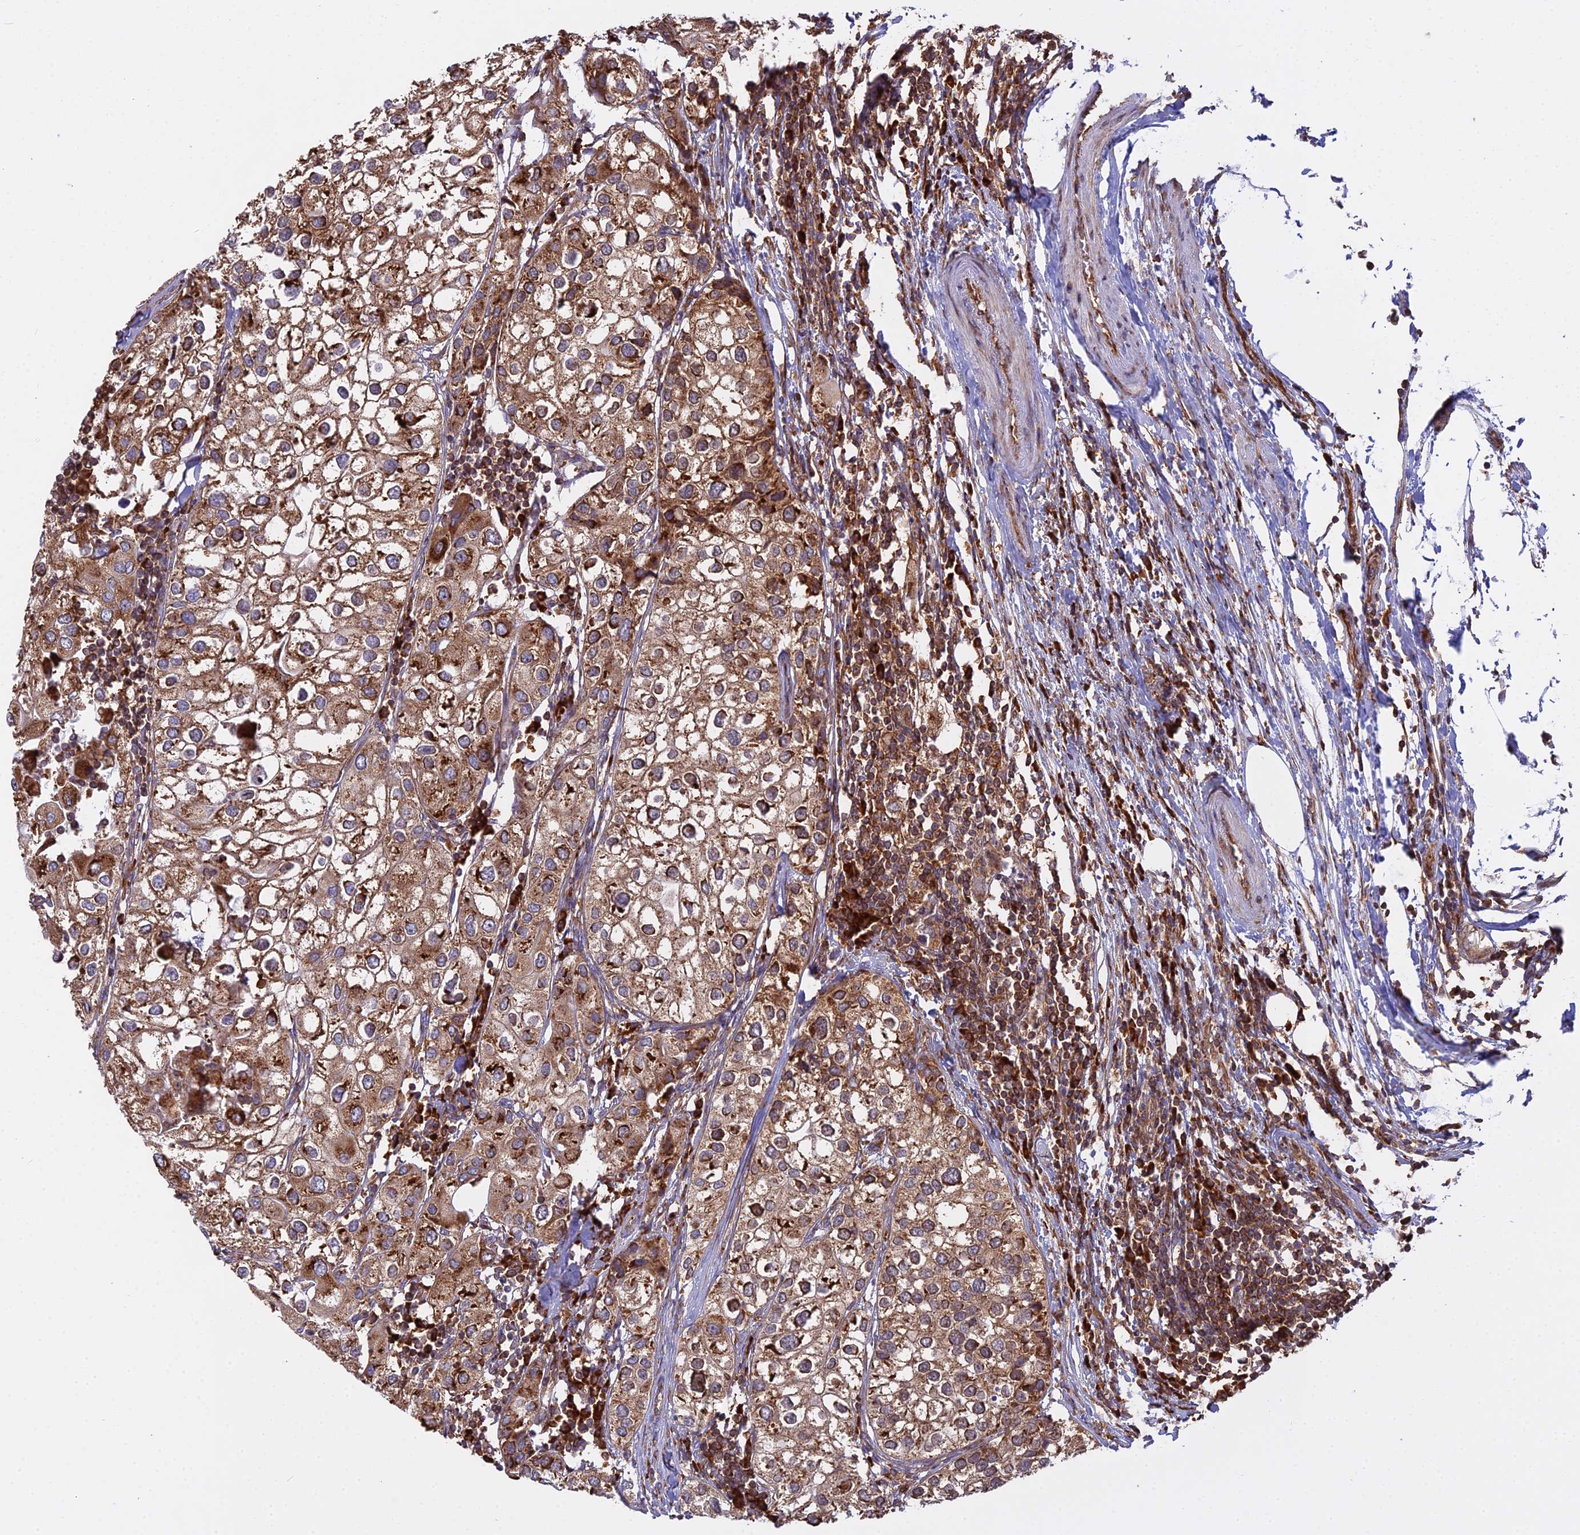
{"staining": {"intensity": "moderate", "quantity": ">75%", "location": "cytoplasmic/membranous"}, "tissue": "urothelial cancer", "cell_type": "Tumor cells", "image_type": "cancer", "snomed": [{"axis": "morphology", "description": "Urothelial carcinoma, High grade"}, {"axis": "topography", "description": "Urinary bladder"}], "caption": "Human urothelial cancer stained for a protein (brown) exhibits moderate cytoplasmic/membranous positive expression in about >75% of tumor cells.", "gene": "RPL26", "patient": {"sex": "male", "age": 64}}